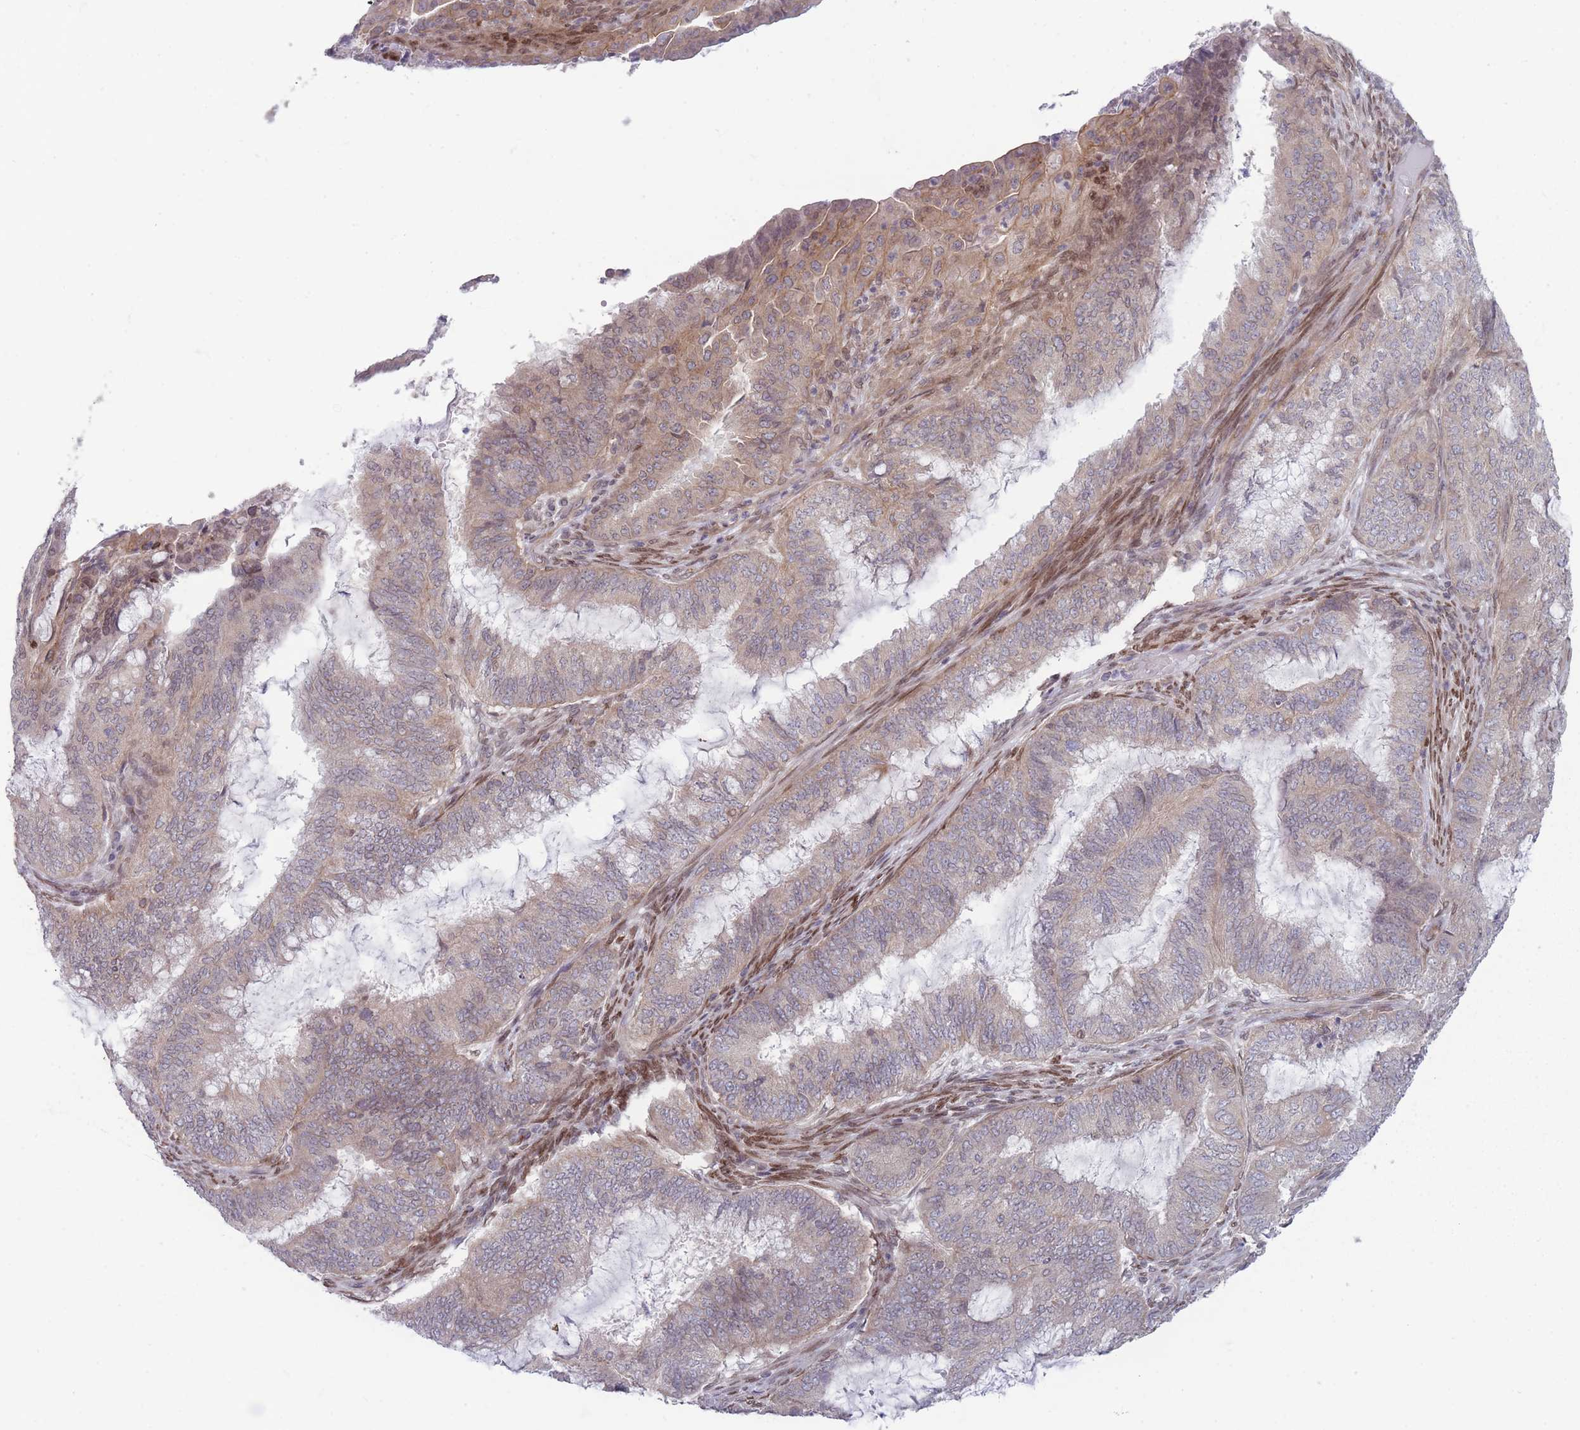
{"staining": {"intensity": "weak", "quantity": "25%-75%", "location": "cytoplasmic/membranous"}, "tissue": "endometrial cancer", "cell_type": "Tumor cells", "image_type": "cancer", "snomed": [{"axis": "morphology", "description": "Adenocarcinoma, NOS"}, {"axis": "topography", "description": "Endometrium"}], "caption": "Endometrial cancer stained with a brown dye reveals weak cytoplasmic/membranous positive staining in approximately 25%-75% of tumor cells.", "gene": "VRK2", "patient": {"sex": "female", "age": 51}}